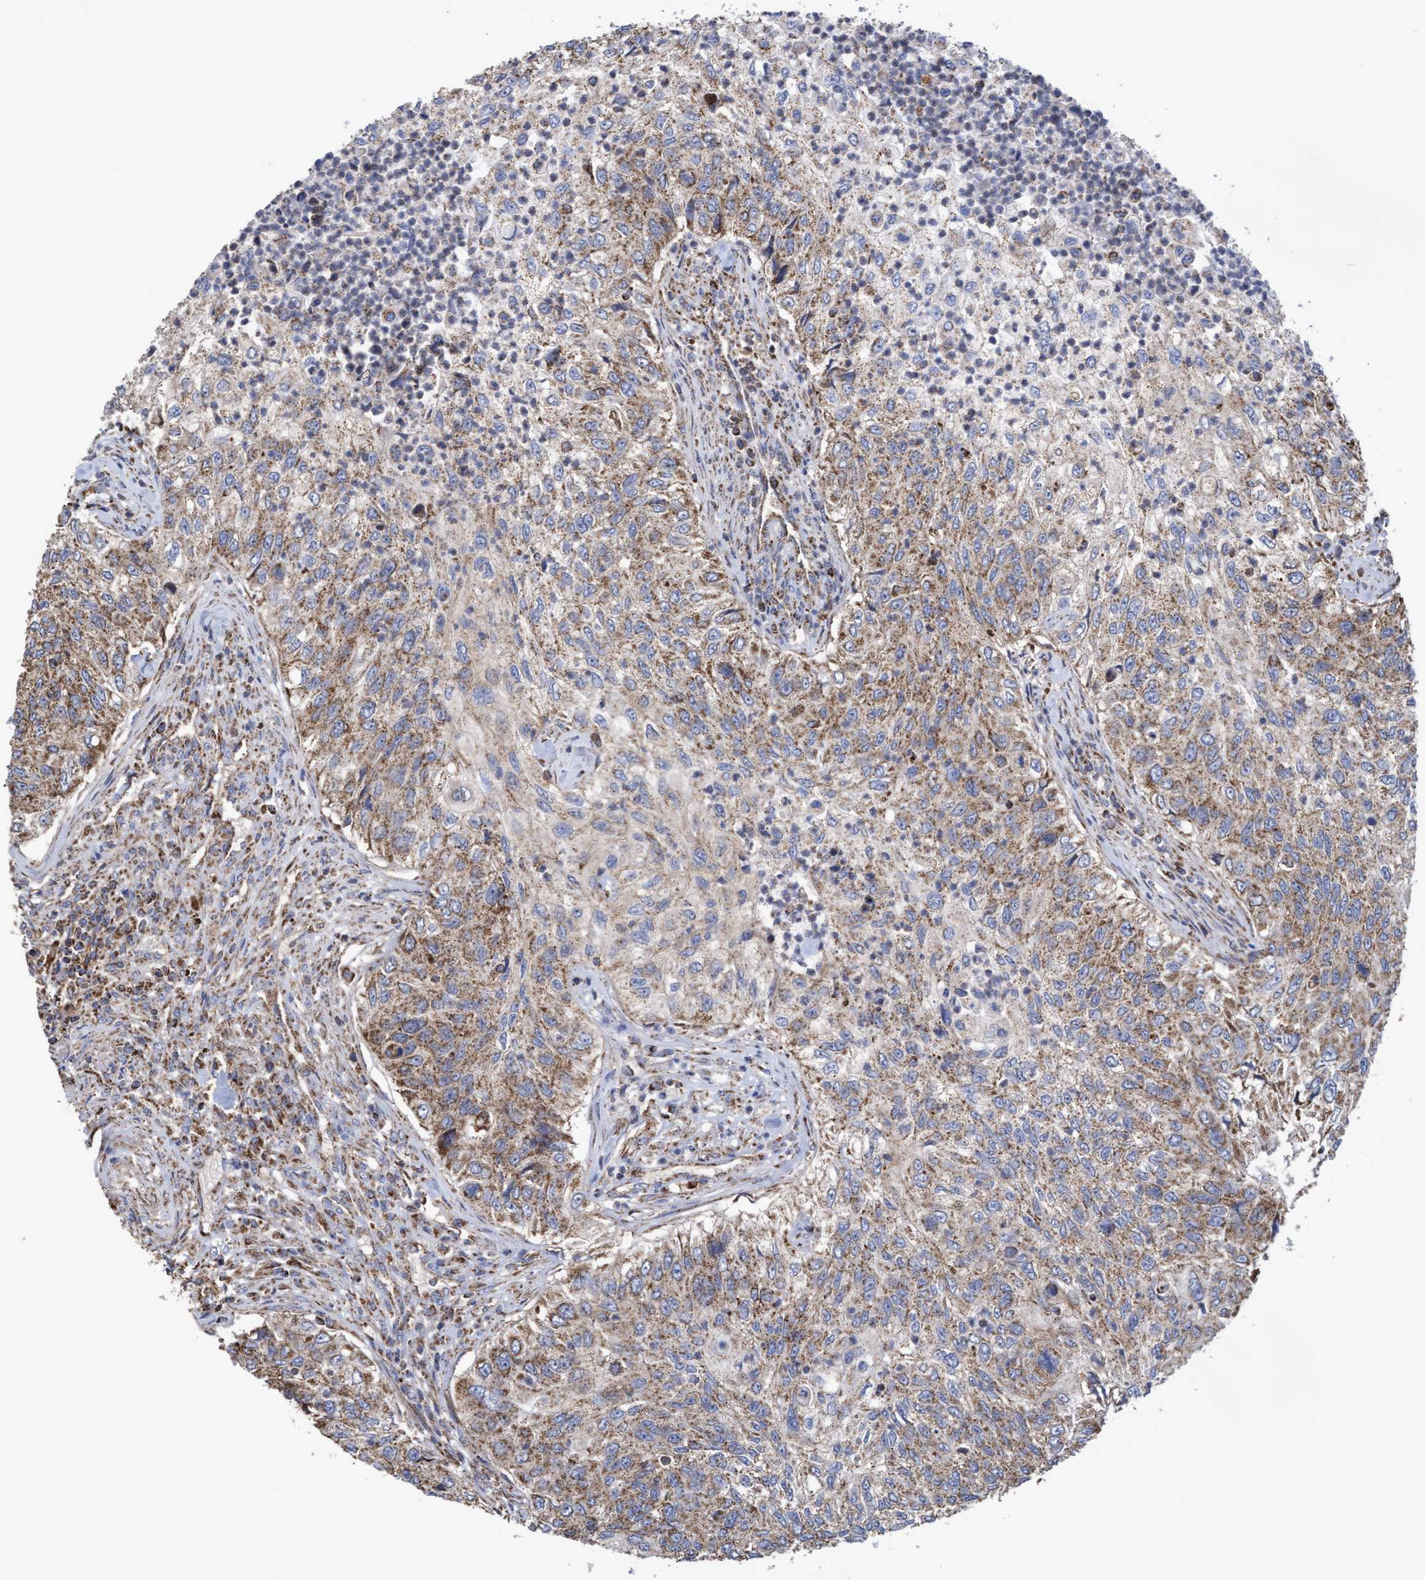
{"staining": {"intensity": "moderate", "quantity": ">75%", "location": "cytoplasmic/membranous"}, "tissue": "urothelial cancer", "cell_type": "Tumor cells", "image_type": "cancer", "snomed": [{"axis": "morphology", "description": "Urothelial carcinoma, High grade"}, {"axis": "topography", "description": "Urinary bladder"}], "caption": "IHC image of neoplastic tissue: human urothelial cancer stained using IHC displays medium levels of moderate protein expression localized specifically in the cytoplasmic/membranous of tumor cells, appearing as a cytoplasmic/membranous brown color.", "gene": "COBL", "patient": {"sex": "female", "age": 60}}